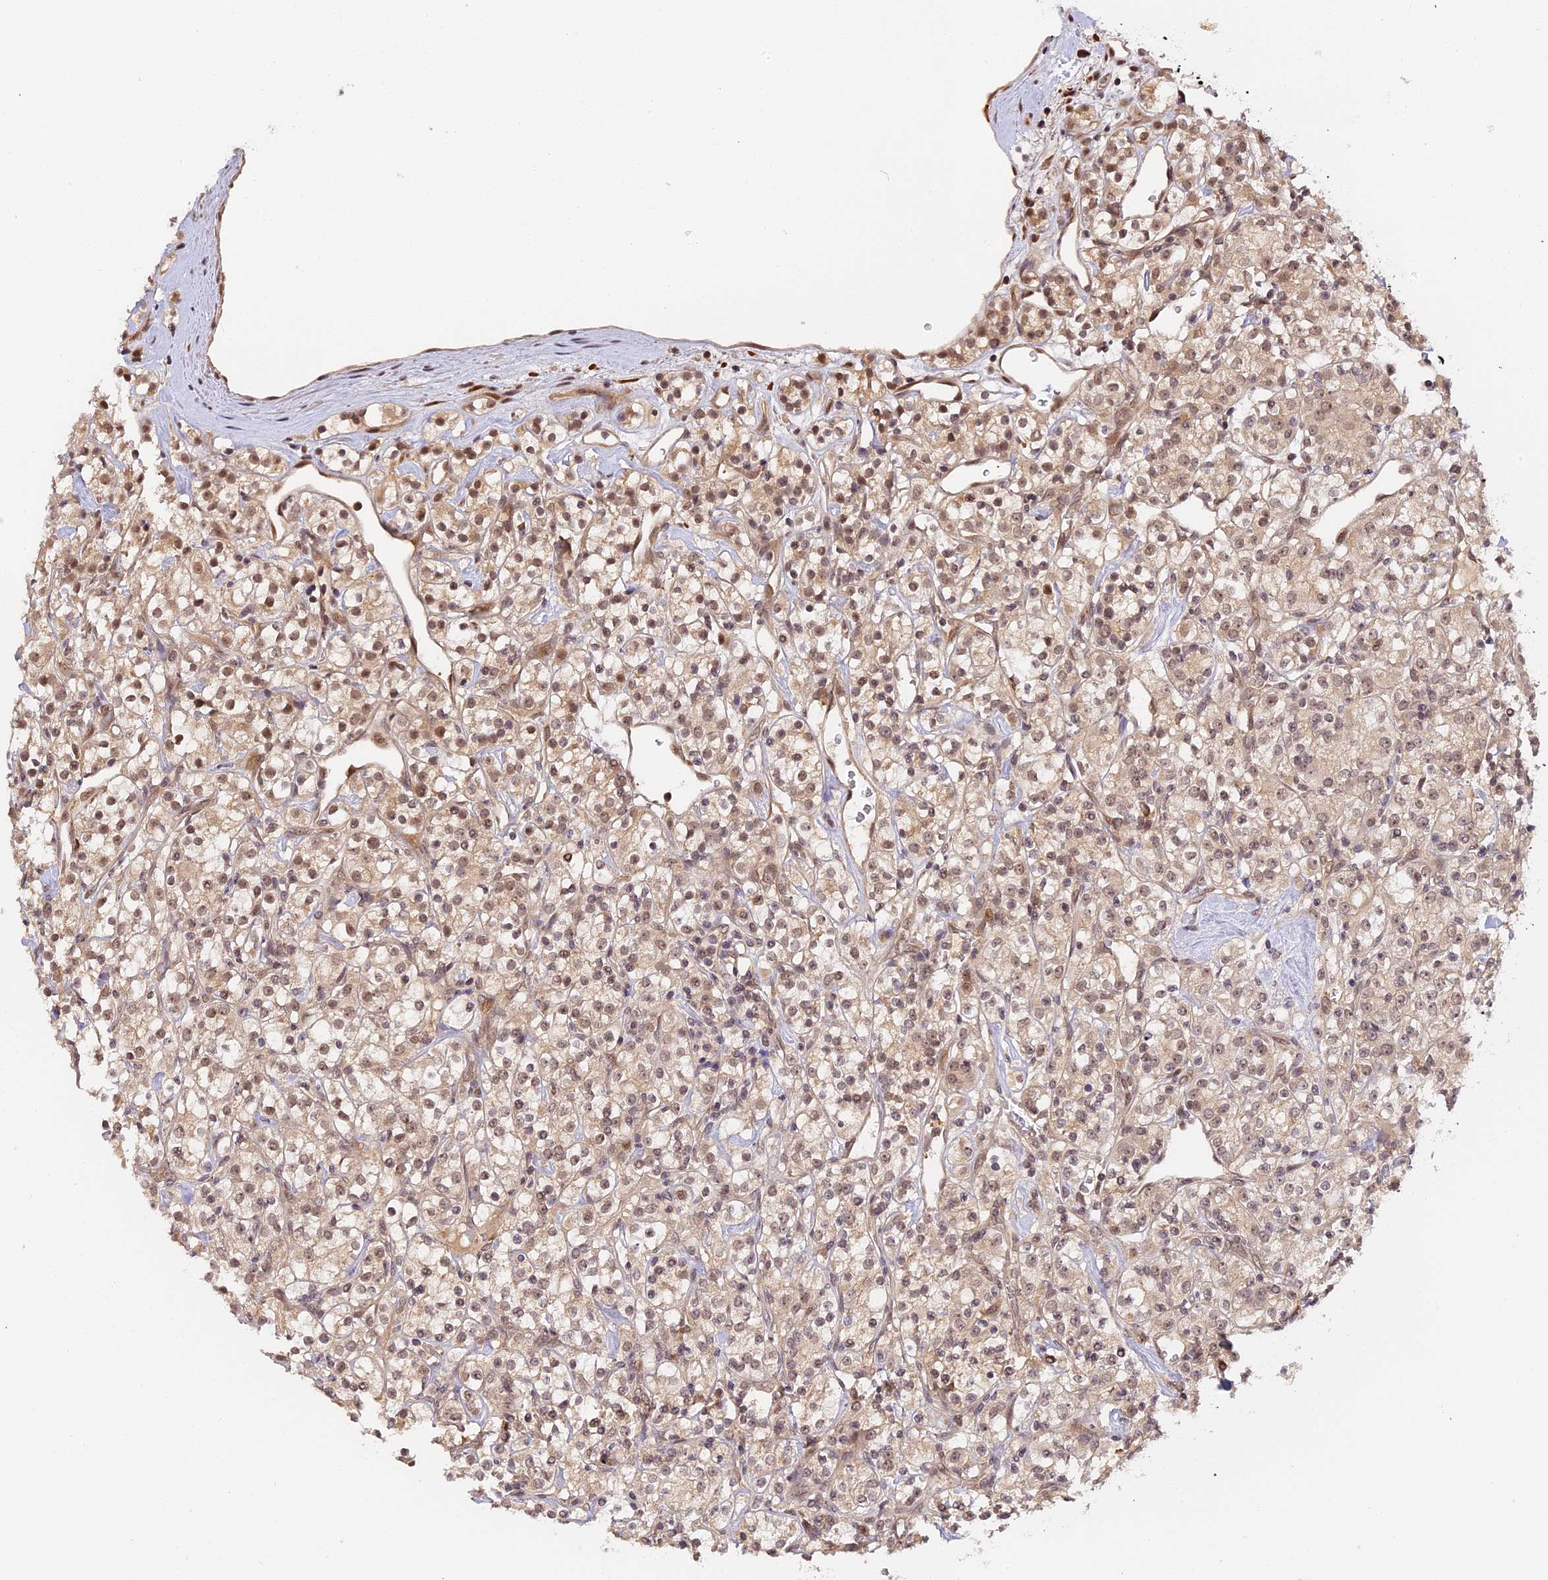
{"staining": {"intensity": "weak", "quantity": ">75%", "location": "cytoplasmic/membranous,nuclear"}, "tissue": "renal cancer", "cell_type": "Tumor cells", "image_type": "cancer", "snomed": [{"axis": "morphology", "description": "Adenocarcinoma, NOS"}, {"axis": "topography", "description": "Kidney"}], "caption": "IHC micrograph of neoplastic tissue: human renal cancer stained using immunohistochemistry shows low levels of weak protein expression localized specifically in the cytoplasmic/membranous and nuclear of tumor cells, appearing as a cytoplasmic/membranous and nuclear brown color.", "gene": "IMPACT", "patient": {"sex": "male", "age": 77}}